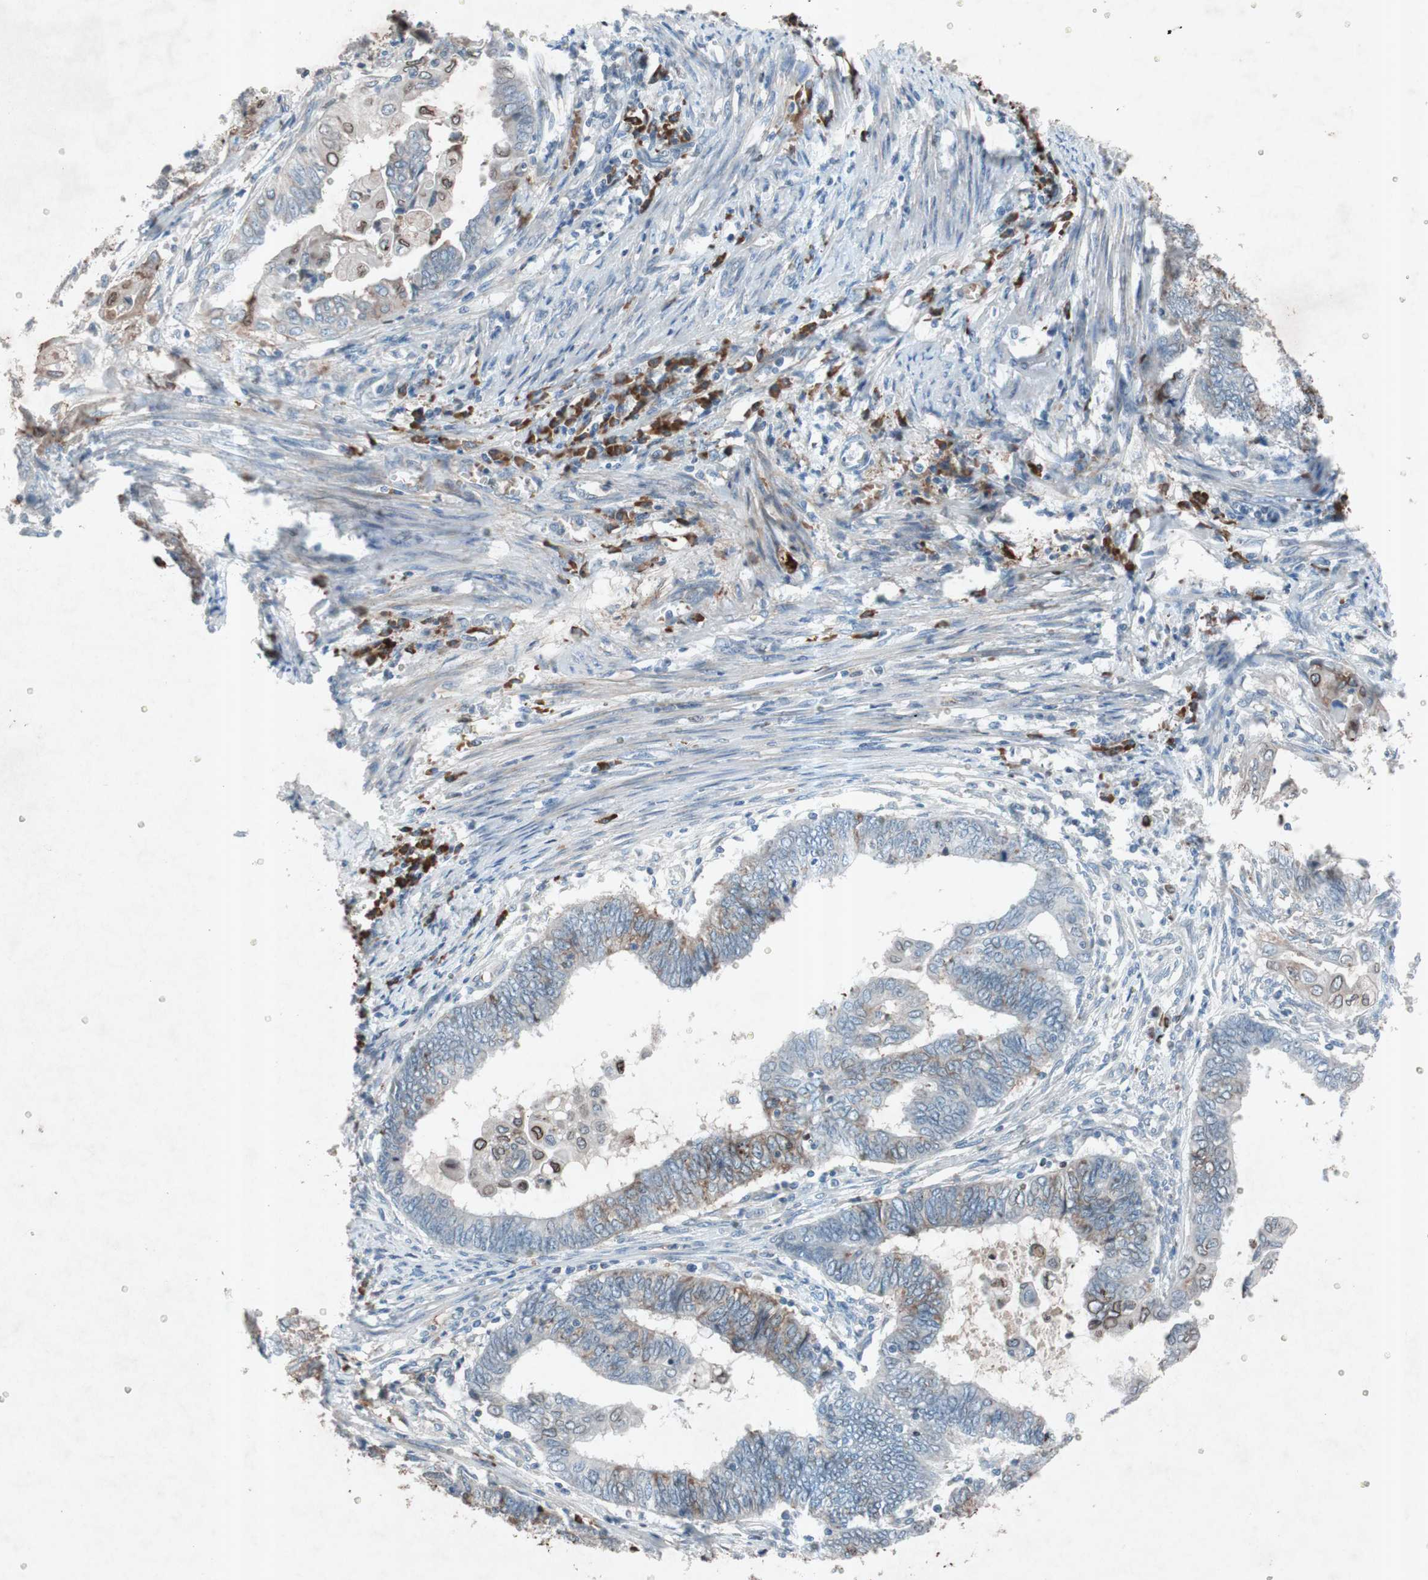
{"staining": {"intensity": "weak", "quantity": "25%-75%", "location": "cytoplasmic/membranous"}, "tissue": "endometrial cancer", "cell_type": "Tumor cells", "image_type": "cancer", "snomed": [{"axis": "morphology", "description": "Adenocarcinoma, NOS"}, {"axis": "topography", "description": "Uterus"}, {"axis": "topography", "description": "Endometrium"}], "caption": "Weak cytoplasmic/membranous protein staining is present in approximately 25%-75% of tumor cells in adenocarcinoma (endometrial). (DAB (3,3'-diaminobenzidine) IHC, brown staining for protein, blue staining for nuclei).", "gene": "GRB7", "patient": {"sex": "female", "age": 70}}